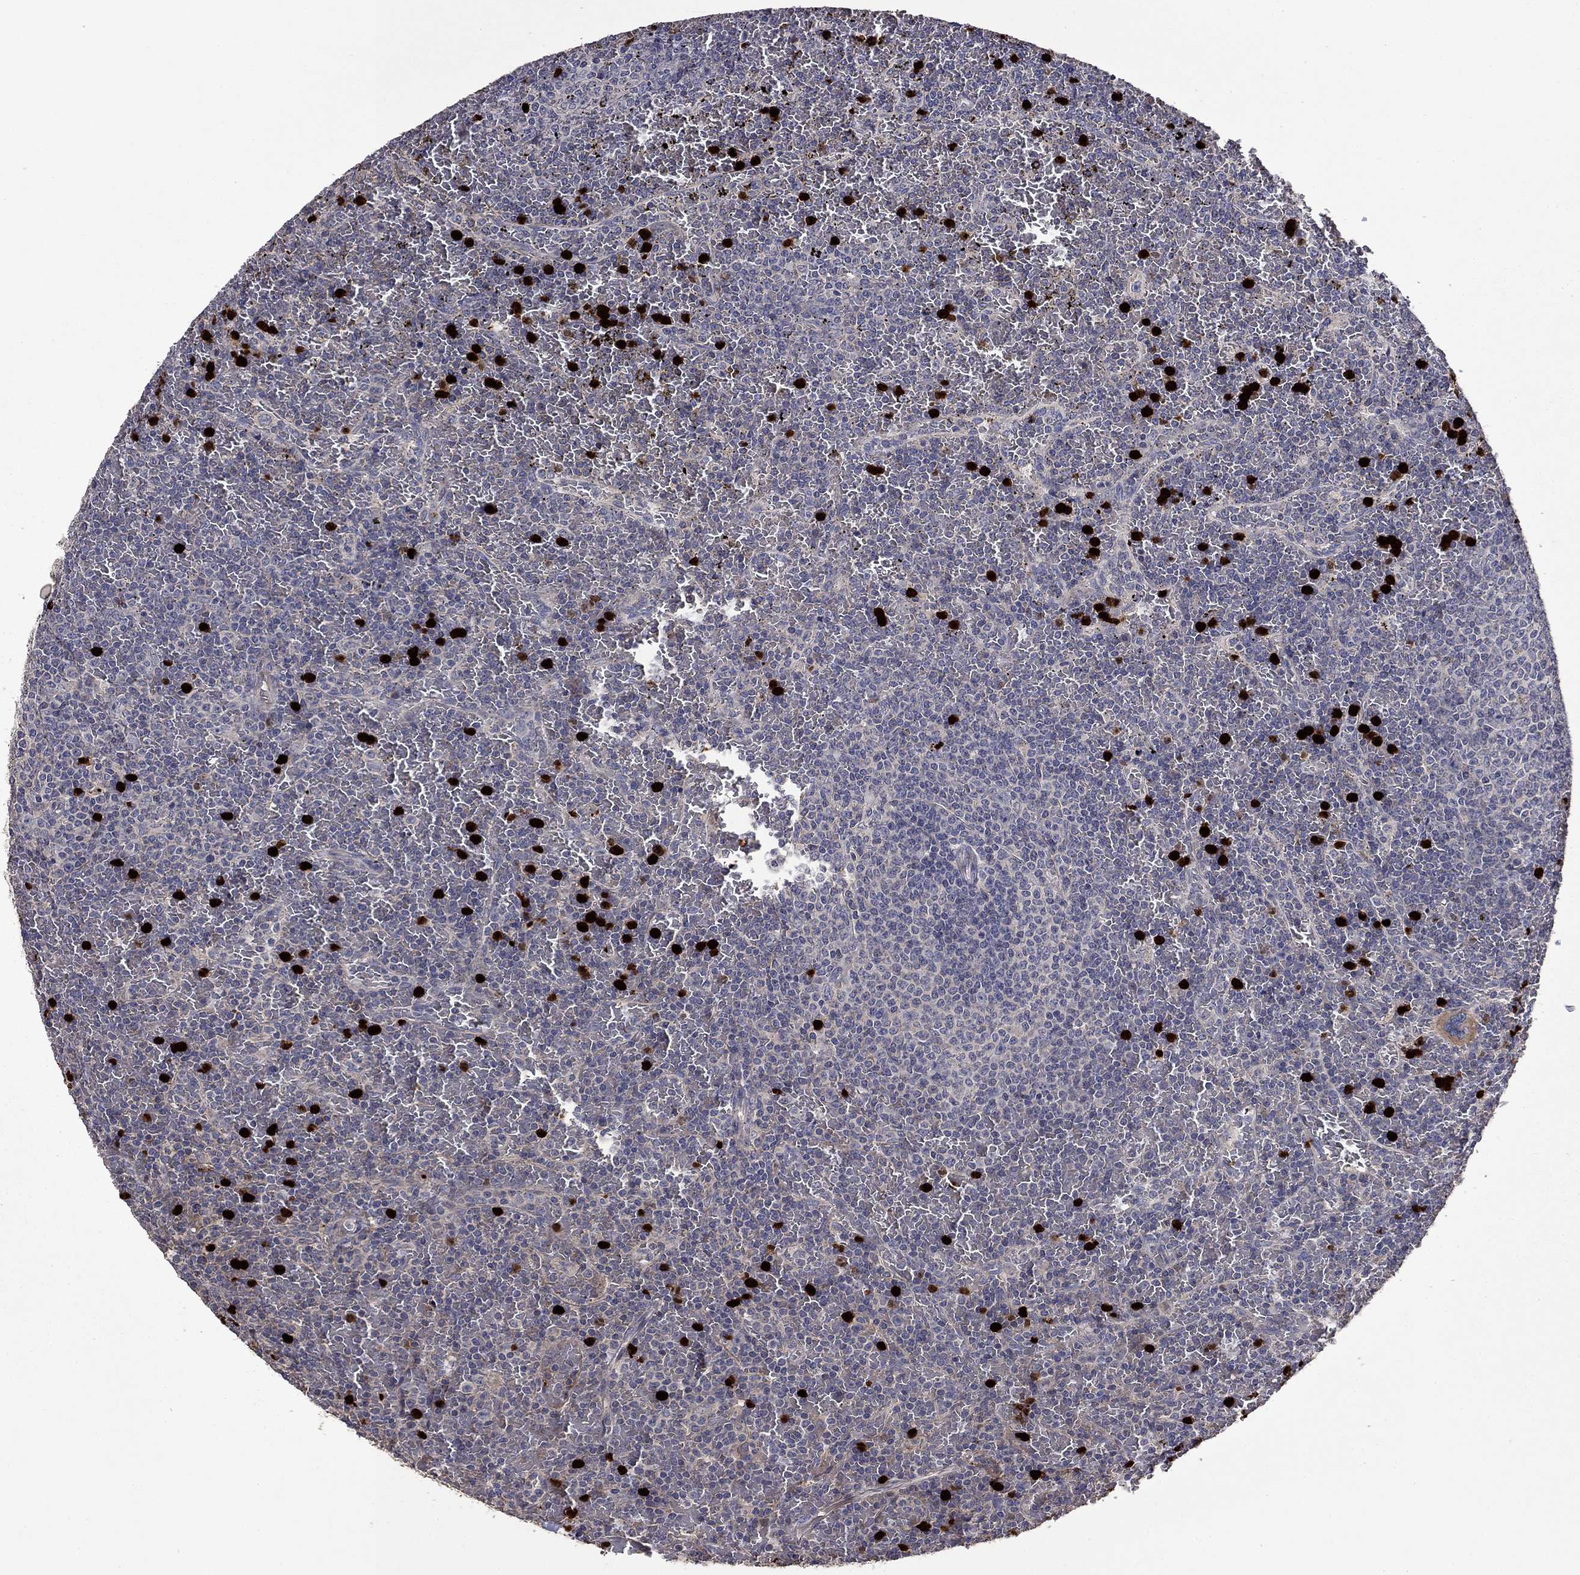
{"staining": {"intensity": "negative", "quantity": "none", "location": "none"}, "tissue": "lymphoma", "cell_type": "Tumor cells", "image_type": "cancer", "snomed": [{"axis": "morphology", "description": "Malignant lymphoma, non-Hodgkin's type, Low grade"}, {"axis": "topography", "description": "Spleen"}], "caption": "Human malignant lymphoma, non-Hodgkin's type (low-grade) stained for a protein using immunohistochemistry (IHC) reveals no positivity in tumor cells.", "gene": "SATB1", "patient": {"sex": "female", "age": 77}}